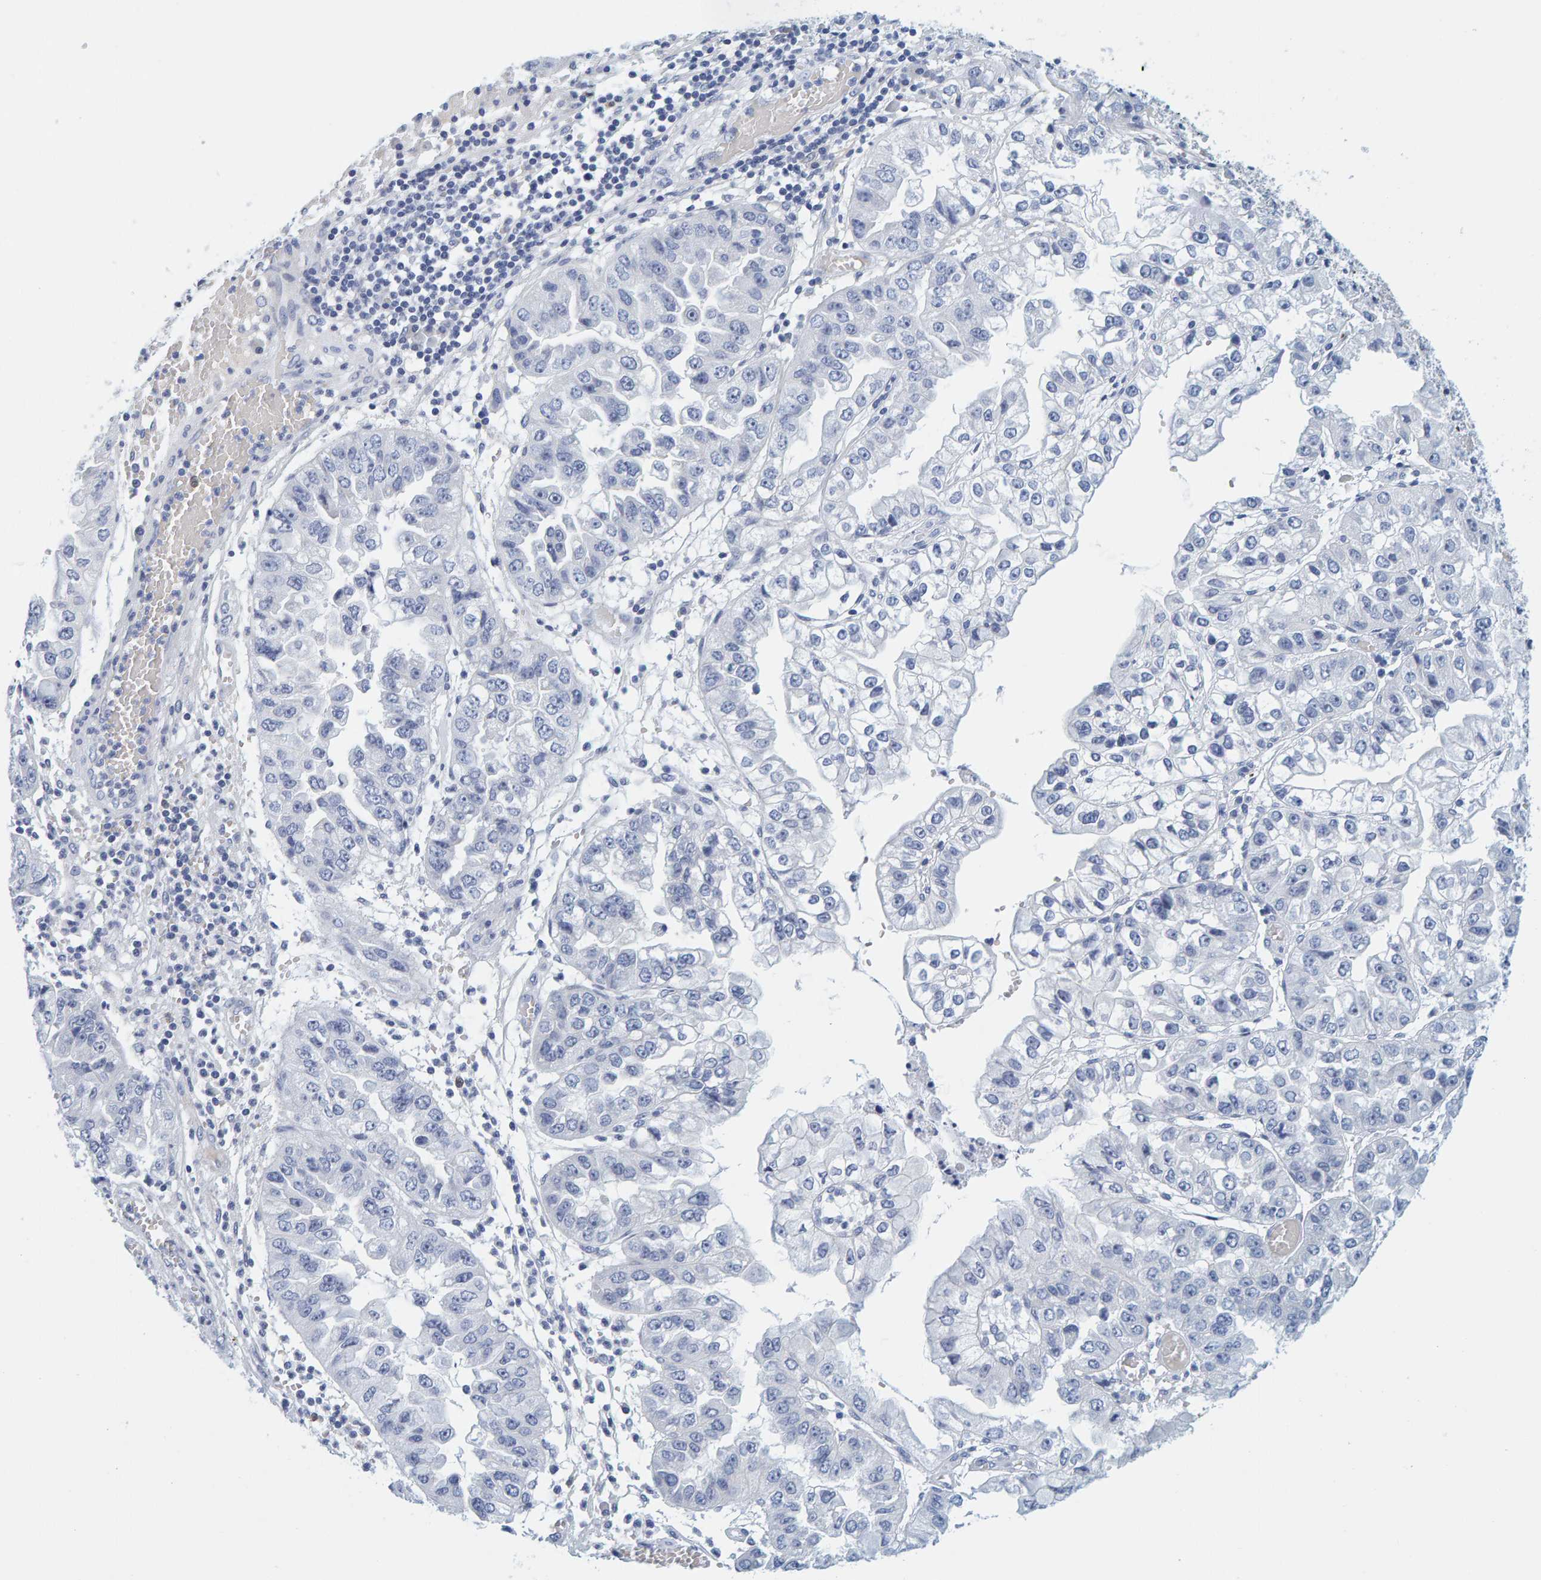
{"staining": {"intensity": "negative", "quantity": "none", "location": "none"}, "tissue": "liver cancer", "cell_type": "Tumor cells", "image_type": "cancer", "snomed": [{"axis": "morphology", "description": "Cholangiocarcinoma"}, {"axis": "topography", "description": "Liver"}], "caption": "Photomicrograph shows no protein expression in tumor cells of liver cholangiocarcinoma tissue. (DAB (3,3'-diaminobenzidine) immunohistochemistry (IHC) visualized using brightfield microscopy, high magnification).", "gene": "MOG", "patient": {"sex": "female", "age": 79}}